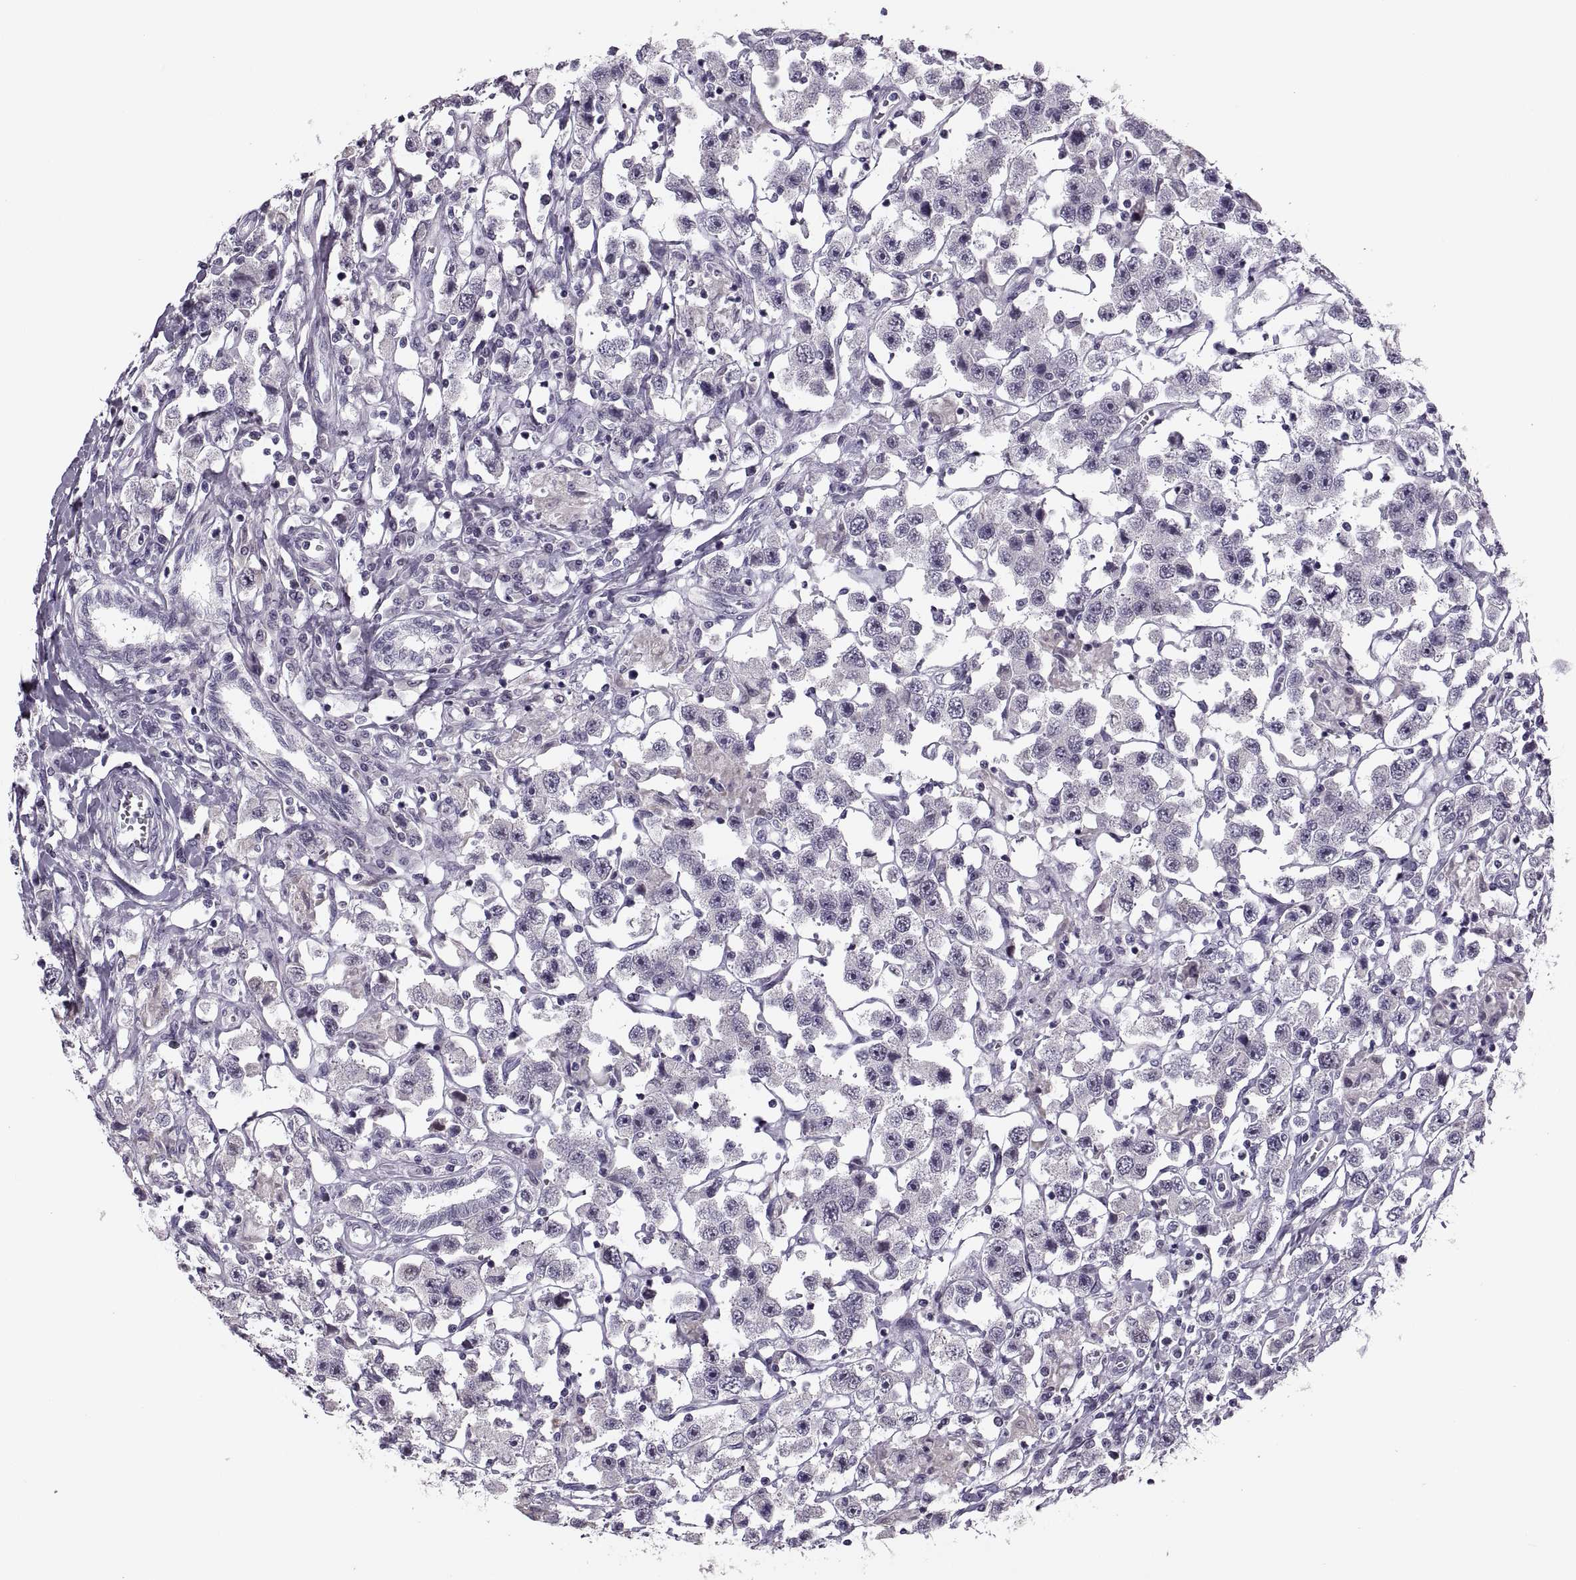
{"staining": {"intensity": "negative", "quantity": "none", "location": "none"}, "tissue": "testis cancer", "cell_type": "Tumor cells", "image_type": "cancer", "snomed": [{"axis": "morphology", "description": "Seminoma, NOS"}, {"axis": "topography", "description": "Testis"}], "caption": "A micrograph of human testis cancer (seminoma) is negative for staining in tumor cells.", "gene": "PAGE5", "patient": {"sex": "male", "age": 45}}